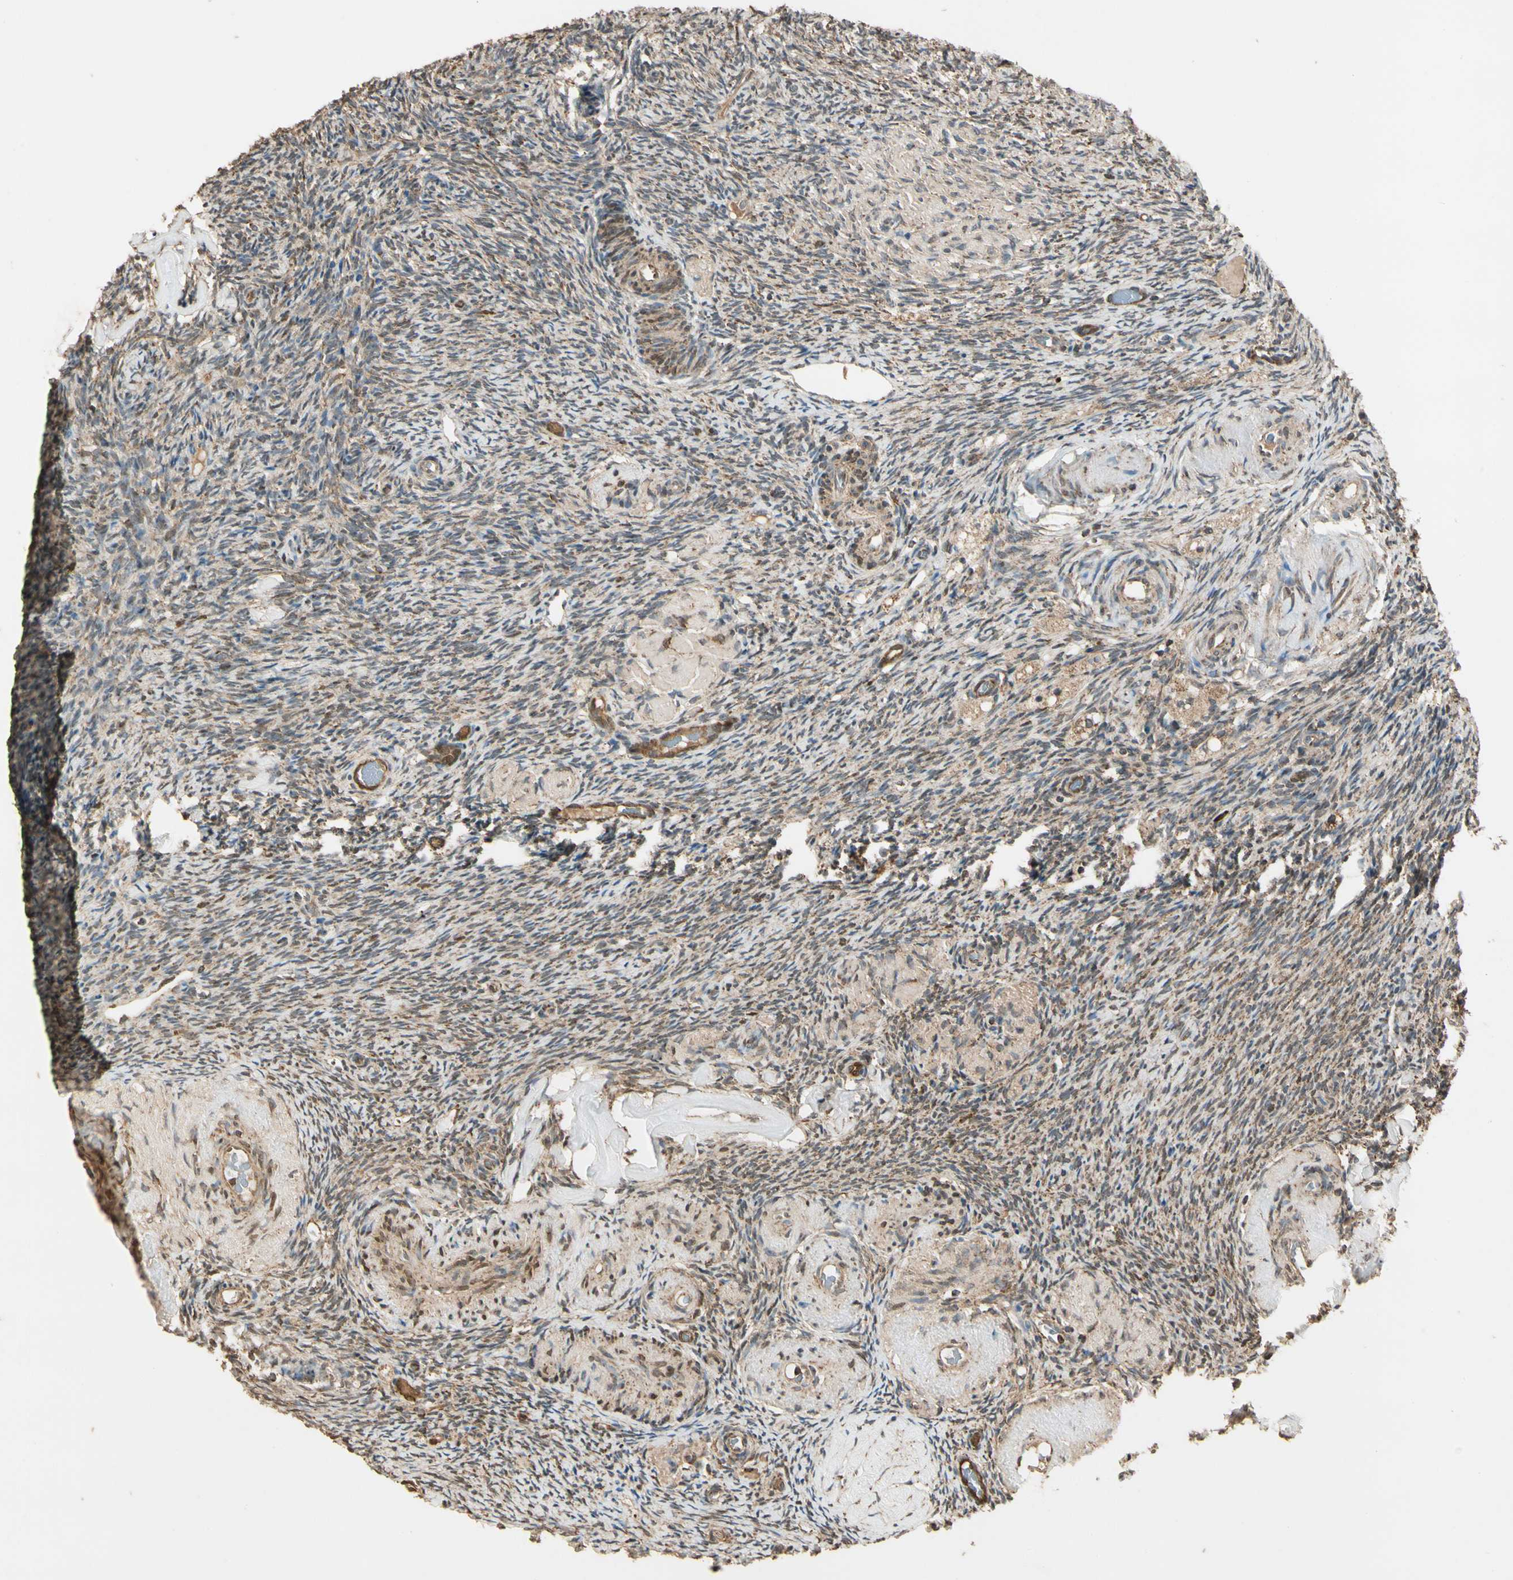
{"staining": {"intensity": "moderate", "quantity": ">75%", "location": "cytoplasmic/membranous"}, "tissue": "ovary", "cell_type": "Follicle cells", "image_type": "normal", "snomed": [{"axis": "morphology", "description": "Normal tissue, NOS"}, {"axis": "topography", "description": "Ovary"}], "caption": "Moderate cytoplasmic/membranous positivity for a protein is identified in about >75% of follicle cells of unremarkable ovary using IHC.", "gene": "PRDX5", "patient": {"sex": "female", "age": 60}}